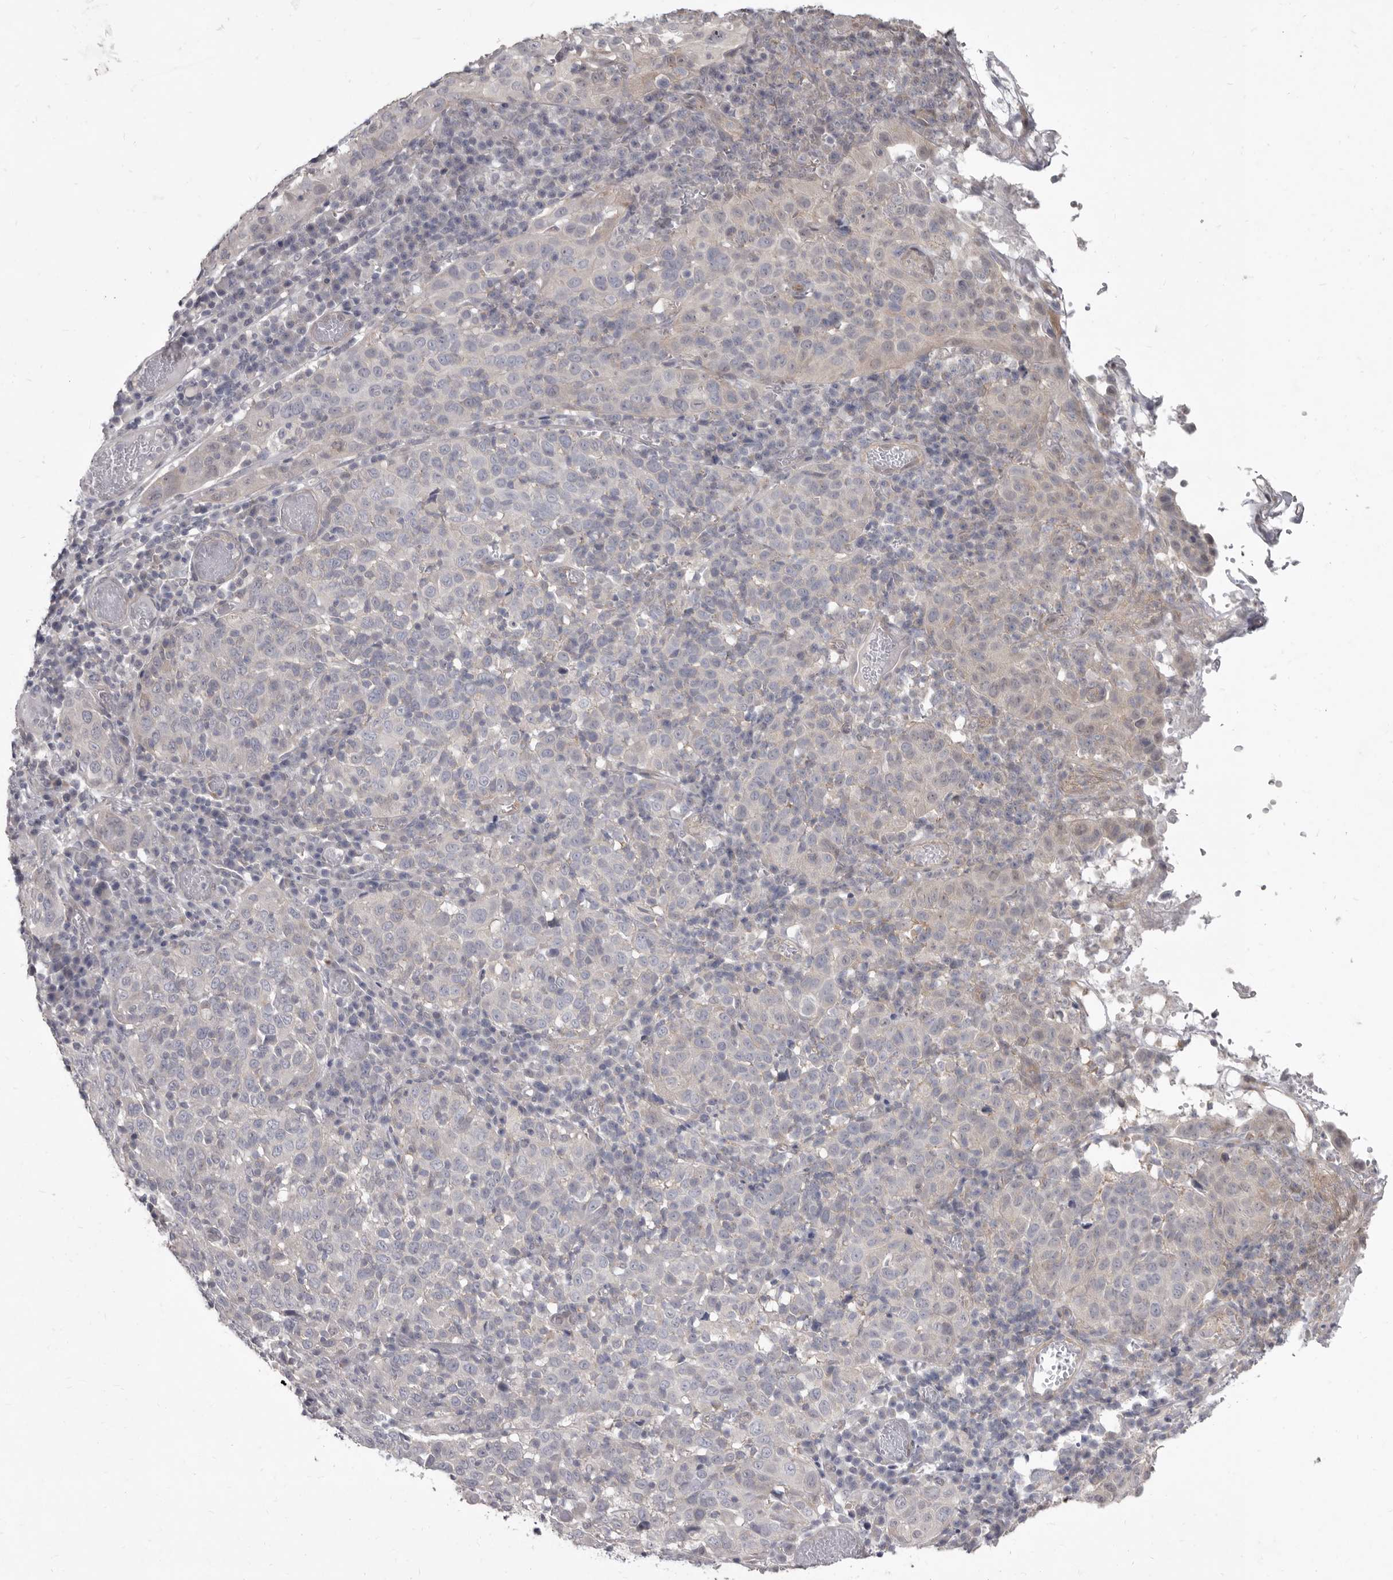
{"staining": {"intensity": "negative", "quantity": "none", "location": "none"}, "tissue": "cervical cancer", "cell_type": "Tumor cells", "image_type": "cancer", "snomed": [{"axis": "morphology", "description": "Squamous cell carcinoma, NOS"}, {"axis": "topography", "description": "Cervix"}], "caption": "Tumor cells are negative for protein expression in human squamous cell carcinoma (cervical).", "gene": "GSK3B", "patient": {"sex": "female", "age": 46}}